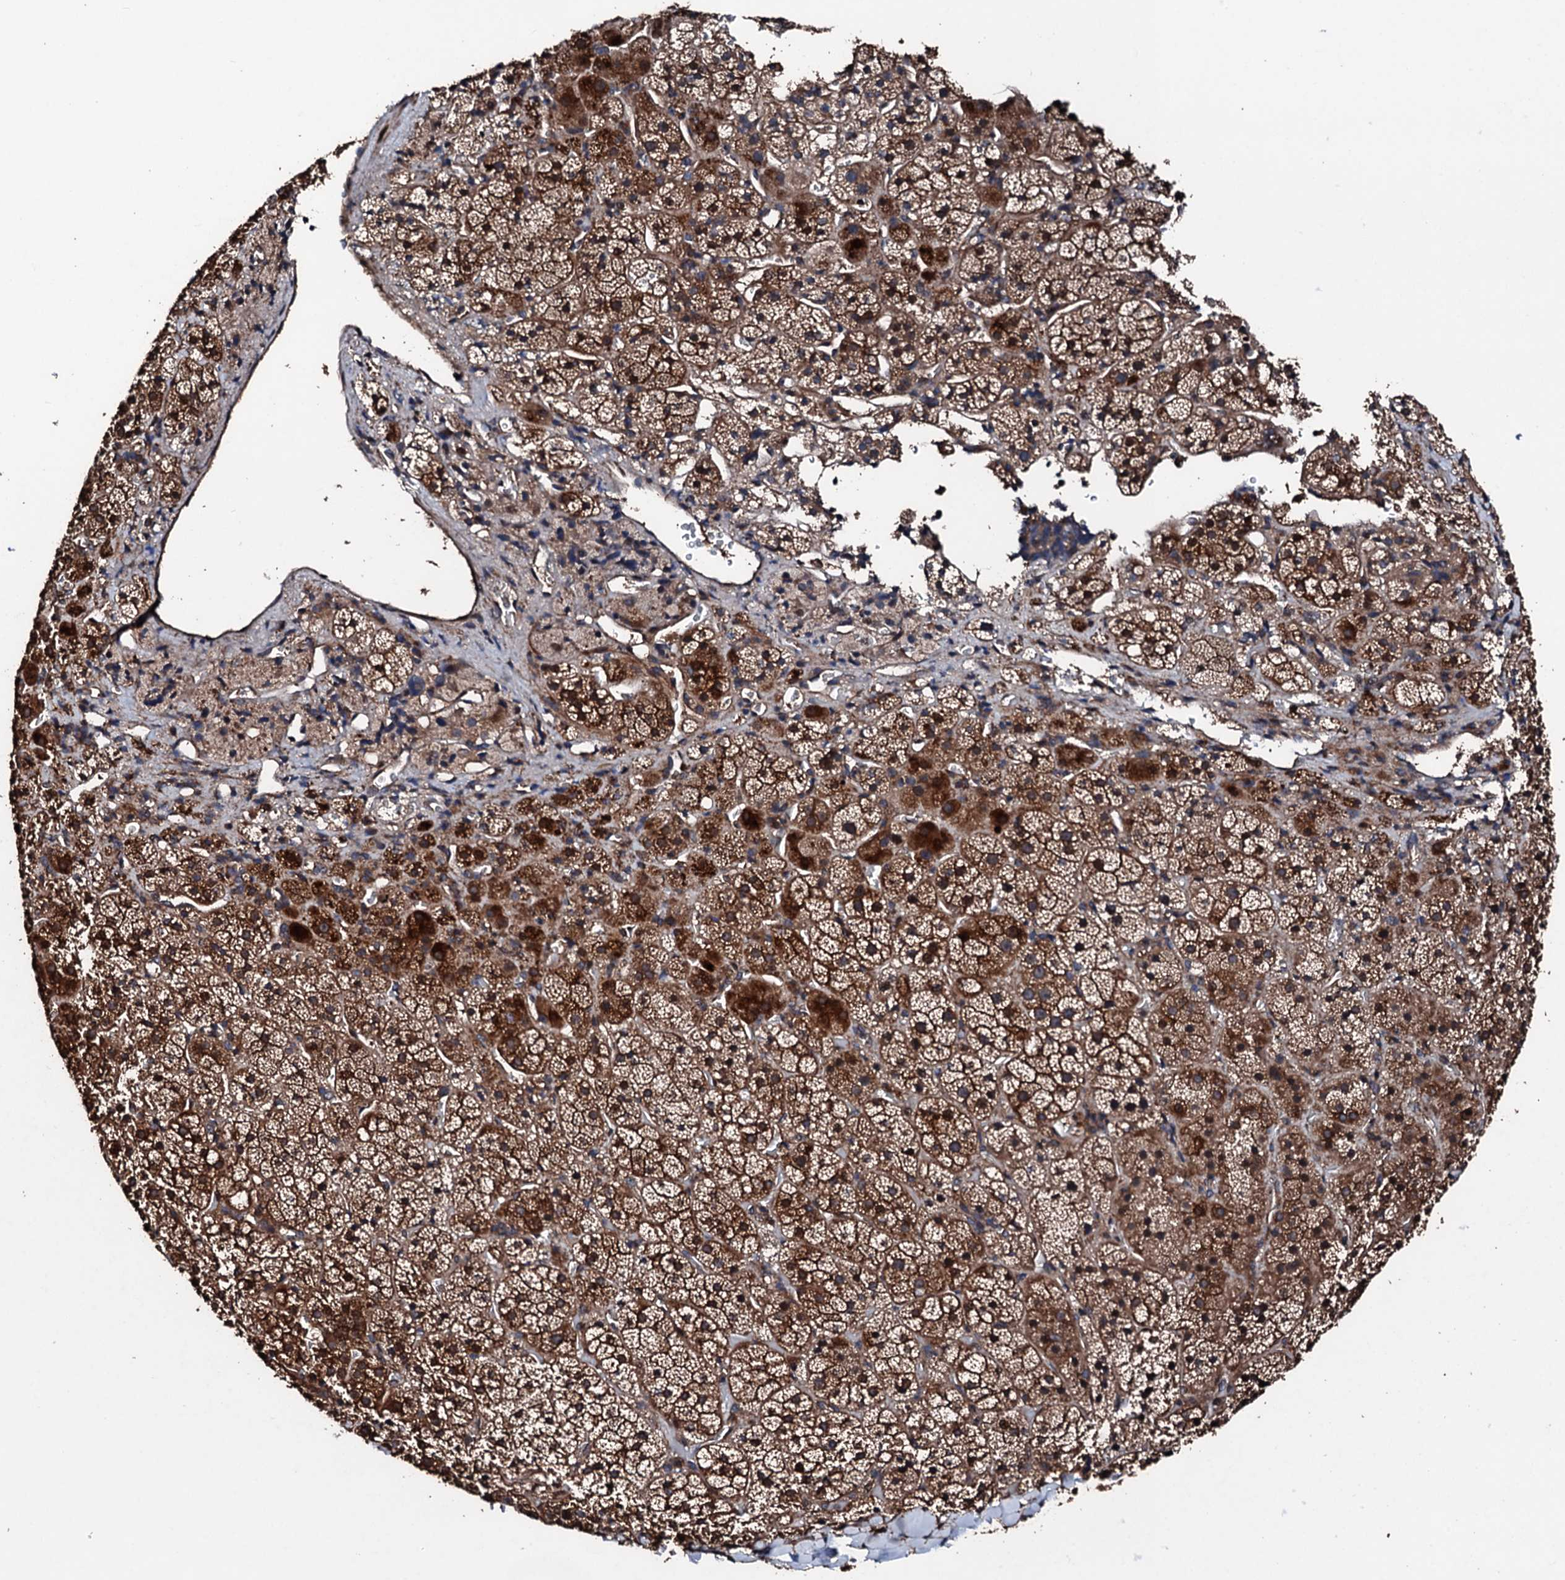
{"staining": {"intensity": "strong", "quantity": ">75%", "location": "cytoplasmic/membranous"}, "tissue": "adrenal gland", "cell_type": "Glandular cells", "image_type": "normal", "snomed": [{"axis": "morphology", "description": "Normal tissue, NOS"}, {"axis": "topography", "description": "Adrenal gland"}], "caption": "Glandular cells reveal high levels of strong cytoplasmic/membranous positivity in approximately >75% of cells in benign adrenal gland. (DAB IHC with brightfield microscopy, high magnification).", "gene": "KIF18A", "patient": {"sex": "female", "age": 44}}